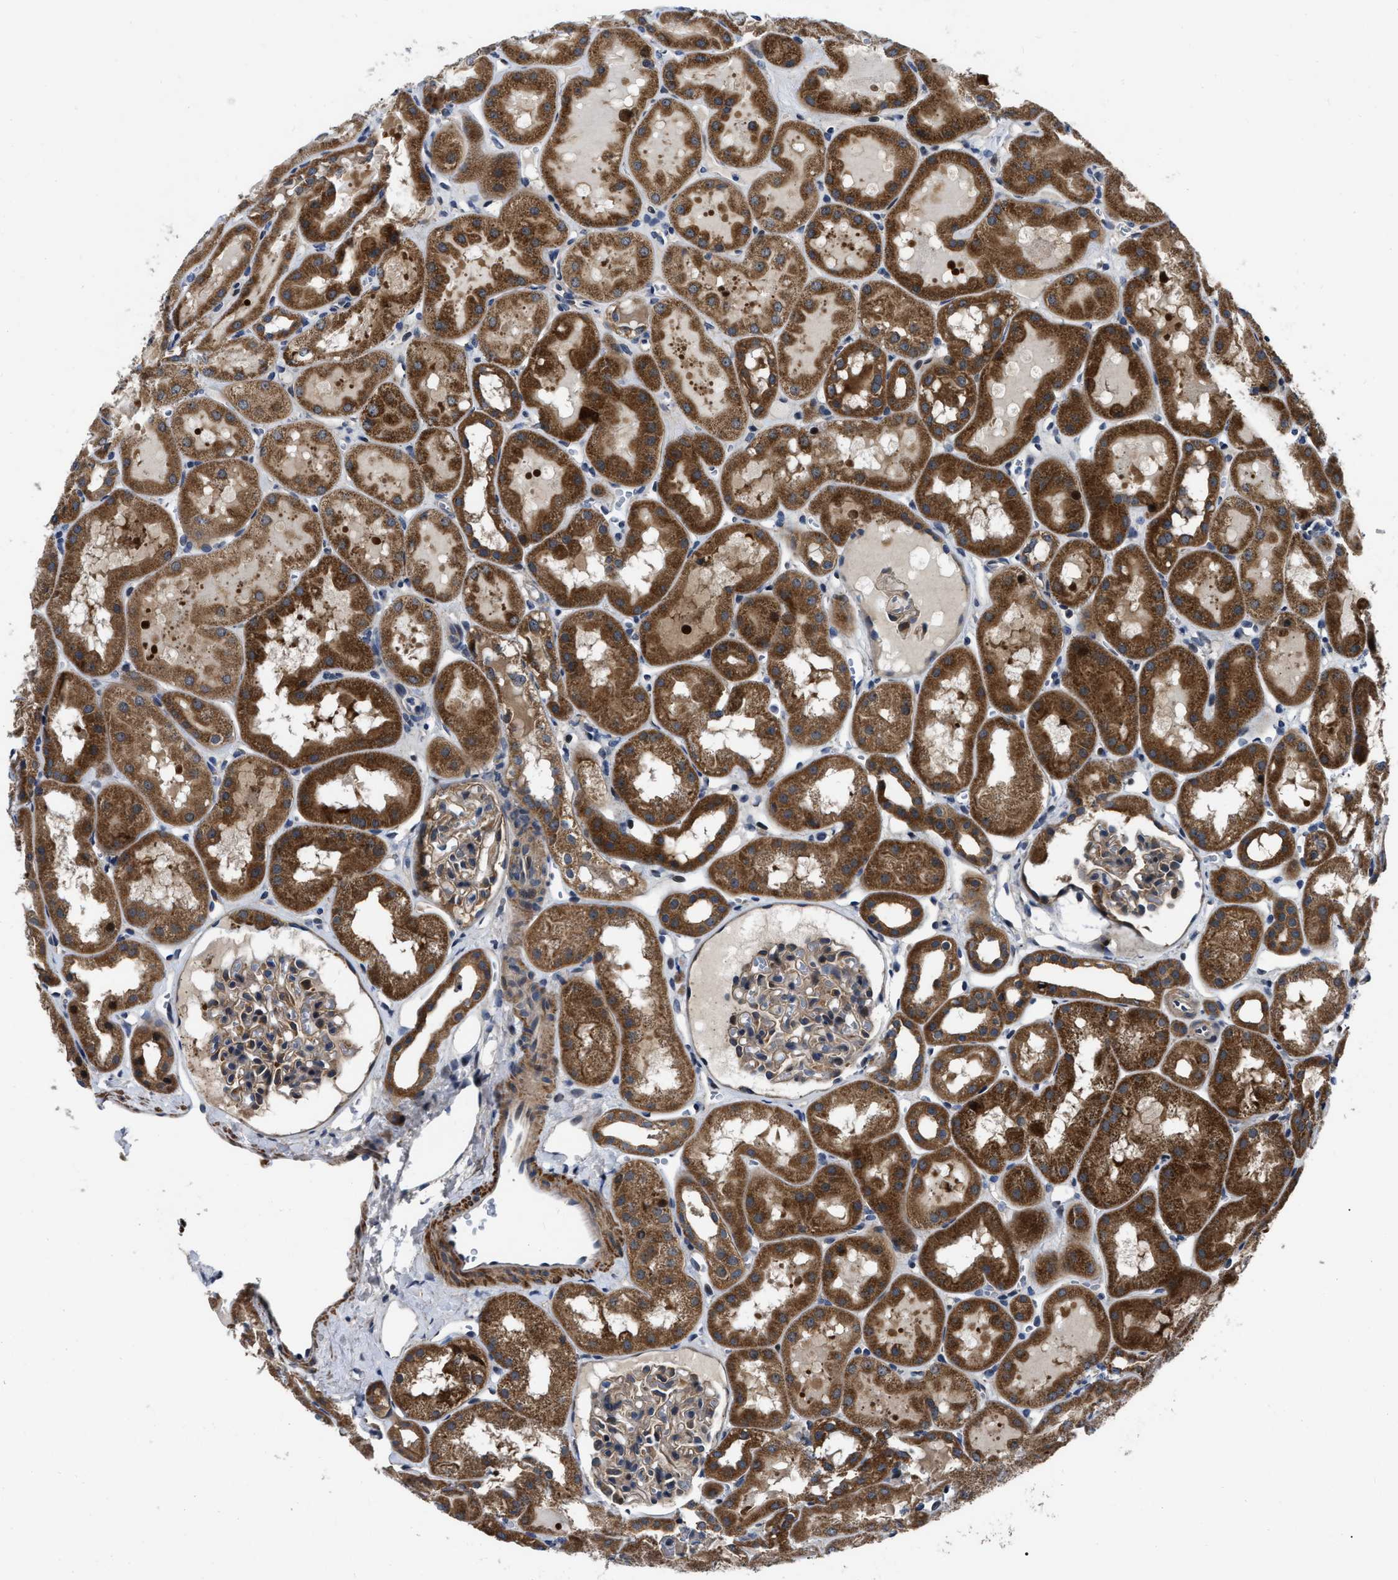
{"staining": {"intensity": "moderate", "quantity": ">75%", "location": "cytoplasmic/membranous"}, "tissue": "kidney", "cell_type": "Cells in glomeruli", "image_type": "normal", "snomed": [{"axis": "morphology", "description": "Normal tissue, NOS"}, {"axis": "topography", "description": "Kidney"}, {"axis": "topography", "description": "Urinary bladder"}], "caption": "Immunohistochemistry (DAB (3,3'-diaminobenzidine)) staining of unremarkable kidney exhibits moderate cytoplasmic/membranous protein staining in about >75% of cells in glomeruli.", "gene": "PPWD1", "patient": {"sex": "male", "age": 16}}